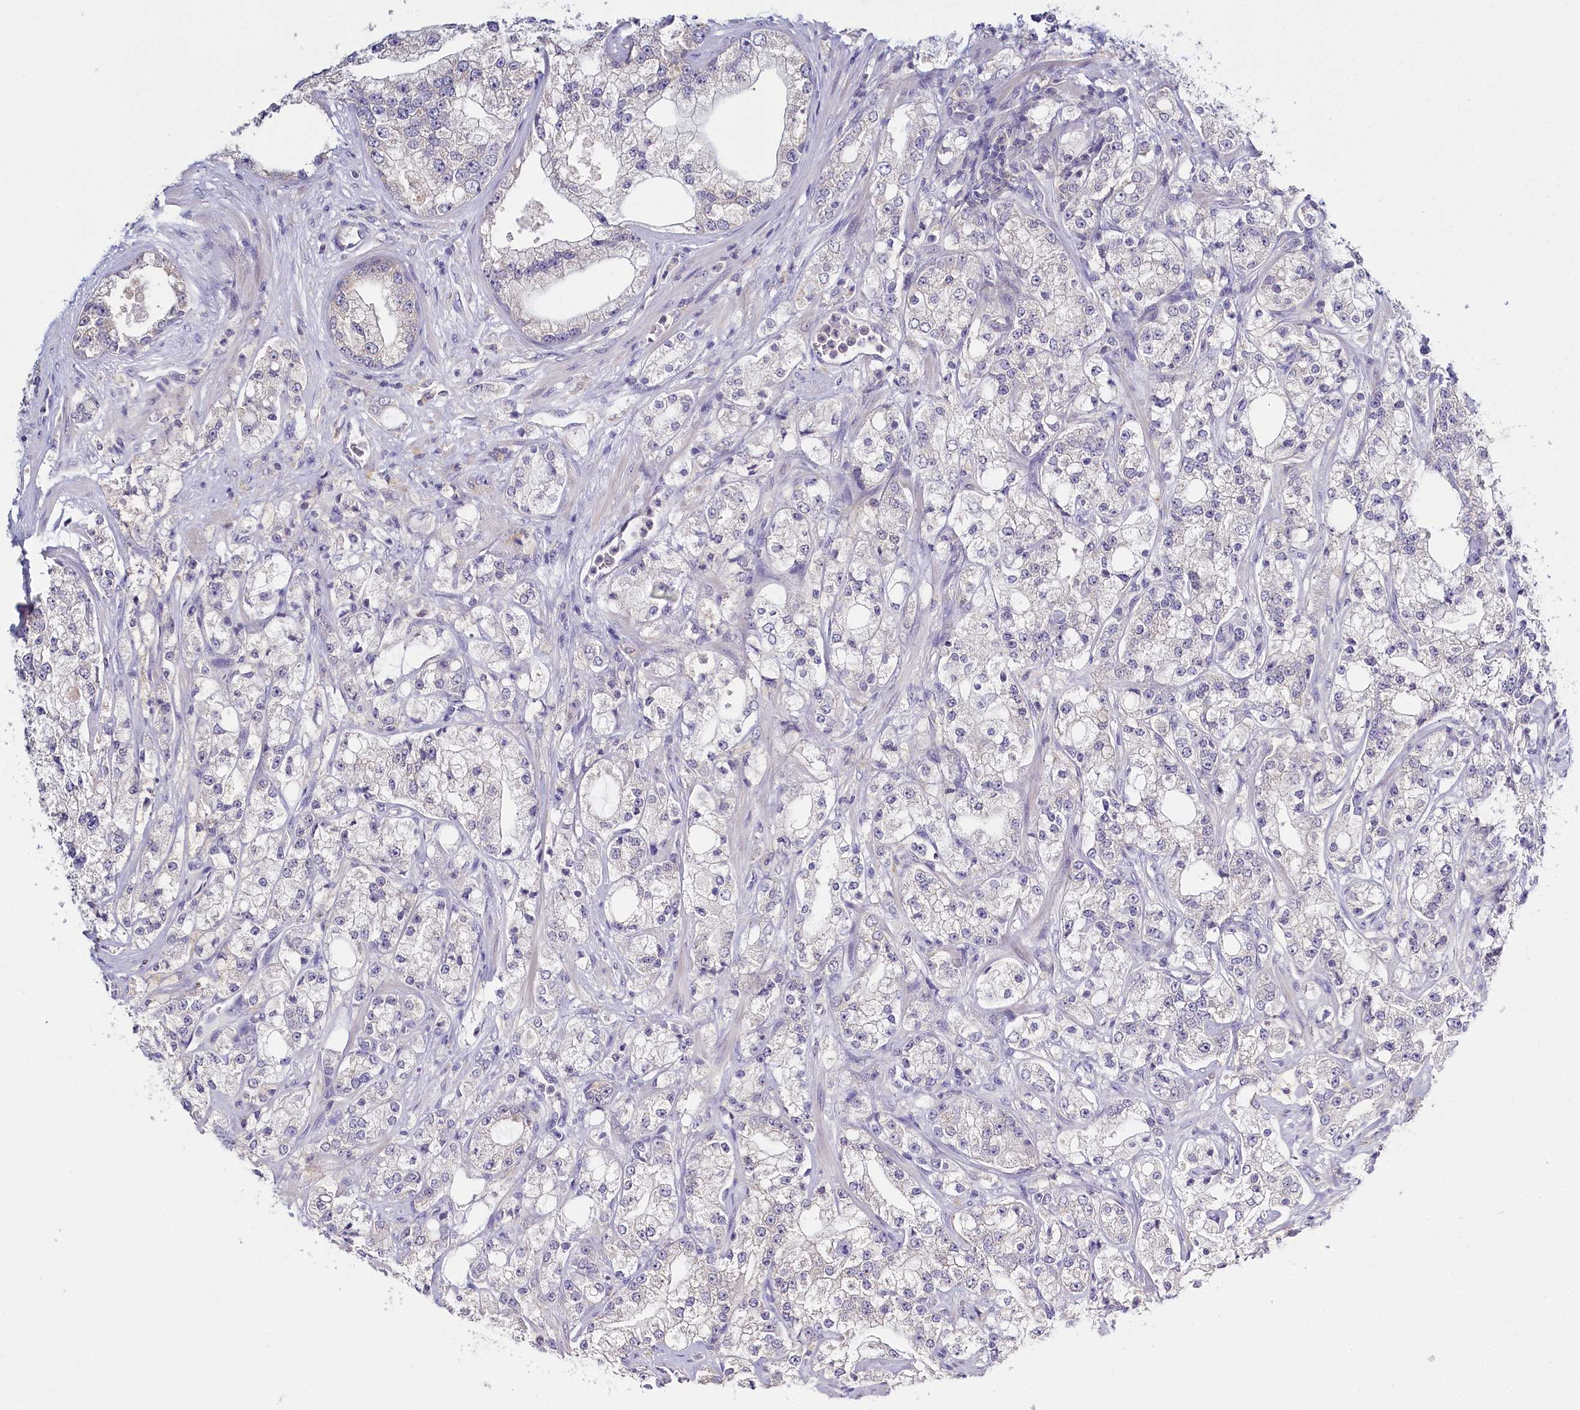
{"staining": {"intensity": "negative", "quantity": "none", "location": "none"}, "tissue": "prostate cancer", "cell_type": "Tumor cells", "image_type": "cancer", "snomed": [{"axis": "morphology", "description": "Adenocarcinoma, High grade"}, {"axis": "topography", "description": "Prostate"}], "caption": "Immunohistochemistry (IHC) image of neoplastic tissue: human adenocarcinoma (high-grade) (prostate) stained with DAB reveals no significant protein expression in tumor cells.", "gene": "DAPK1", "patient": {"sex": "male", "age": 64}}